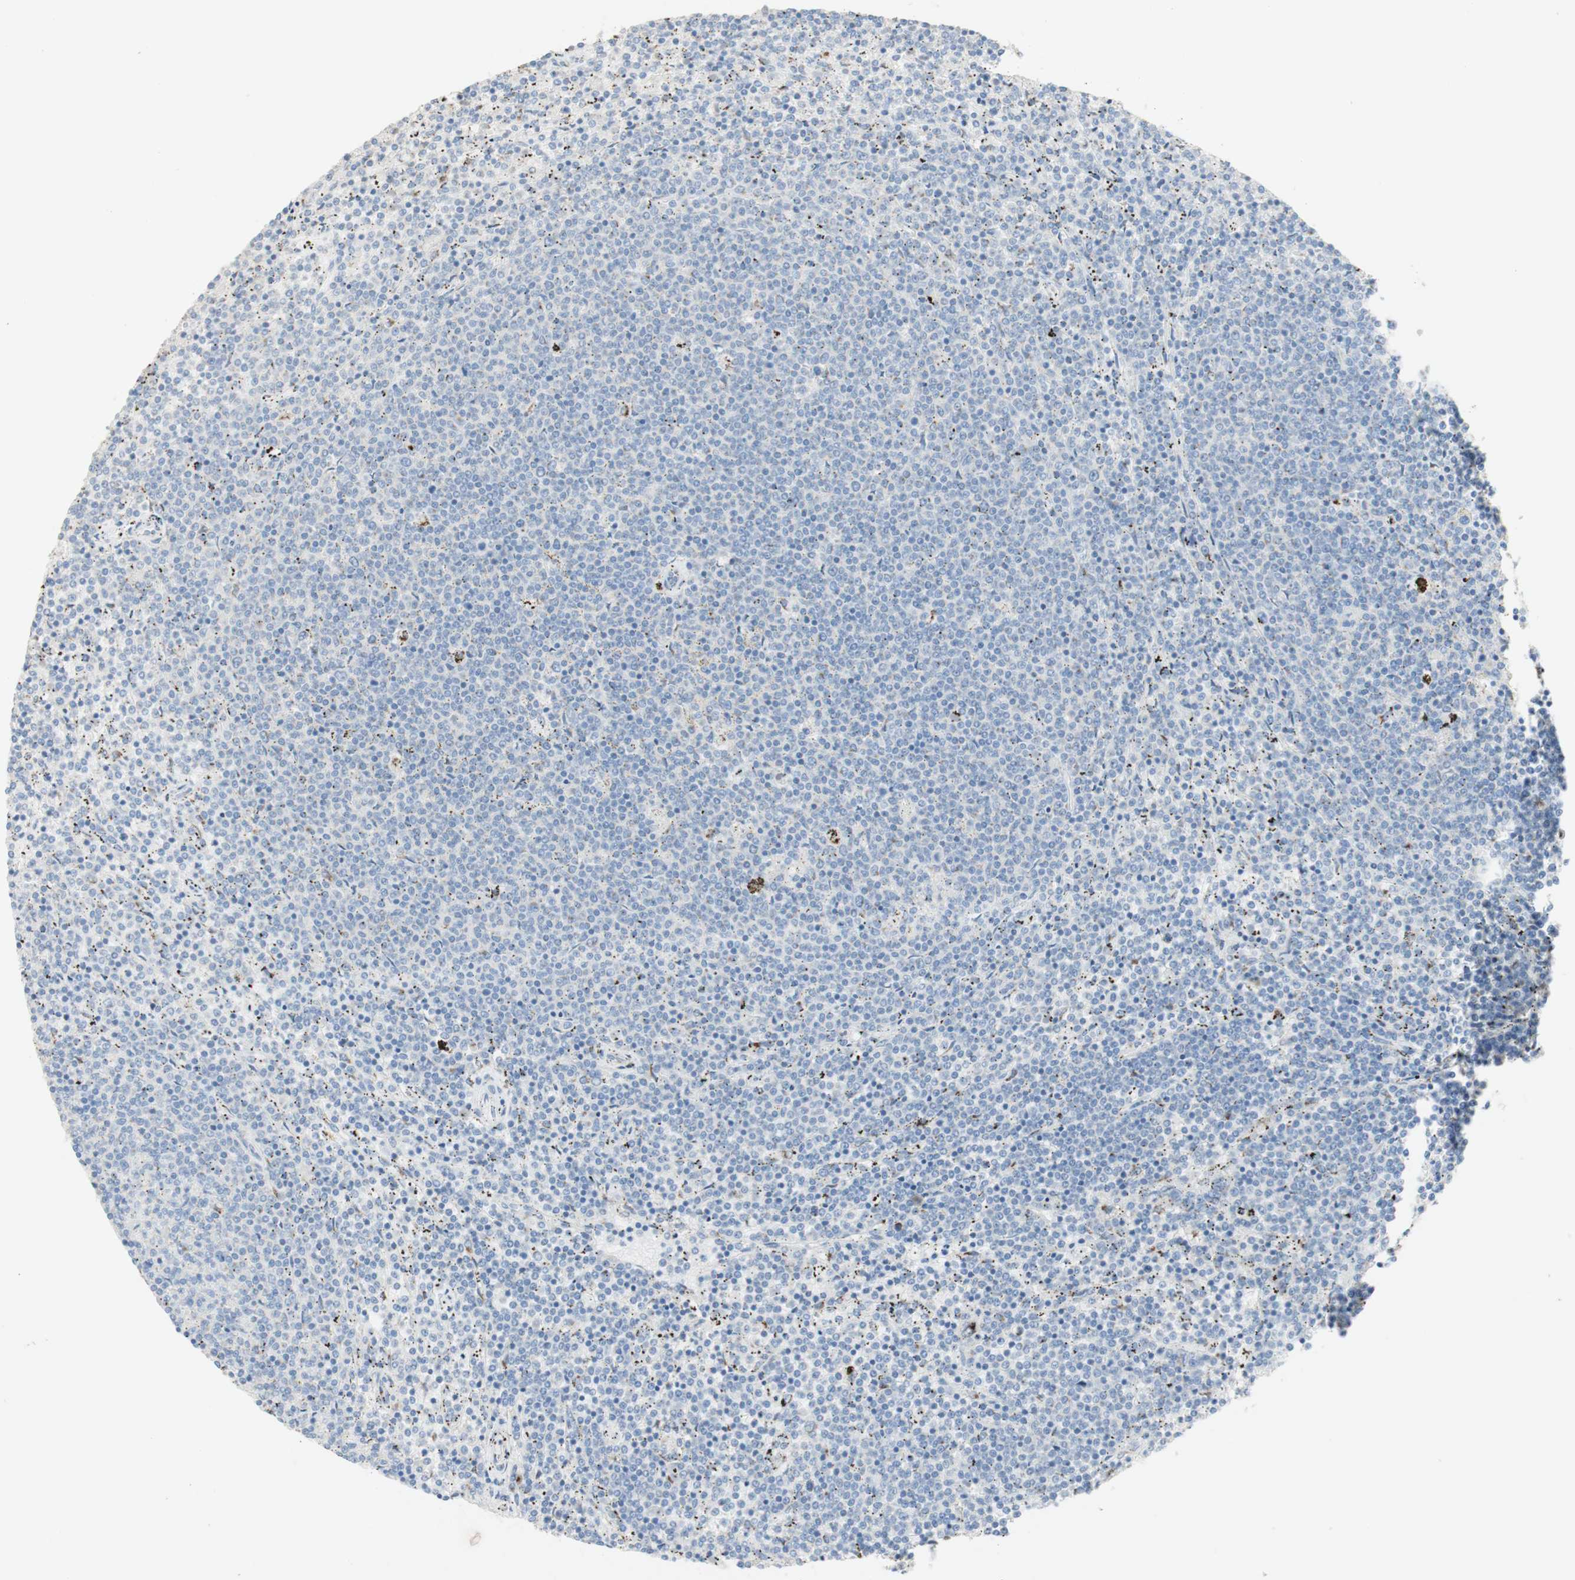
{"staining": {"intensity": "negative", "quantity": "none", "location": "none"}, "tissue": "lymphoma", "cell_type": "Tumor cells", "image_type": "cancer", "snomed": [{"axis": "morphology", "description": "Malignant lymphoma, non-Hodgkin's type, Low grade"}, {"axis": "topography", "description": "Spleen"}], "caption": "Immunohistochemical staining of human lymphoma shows no significant expression in tumor cells.", "gene": "MANEA", "patient": {"sex": "female", "age": 50}}